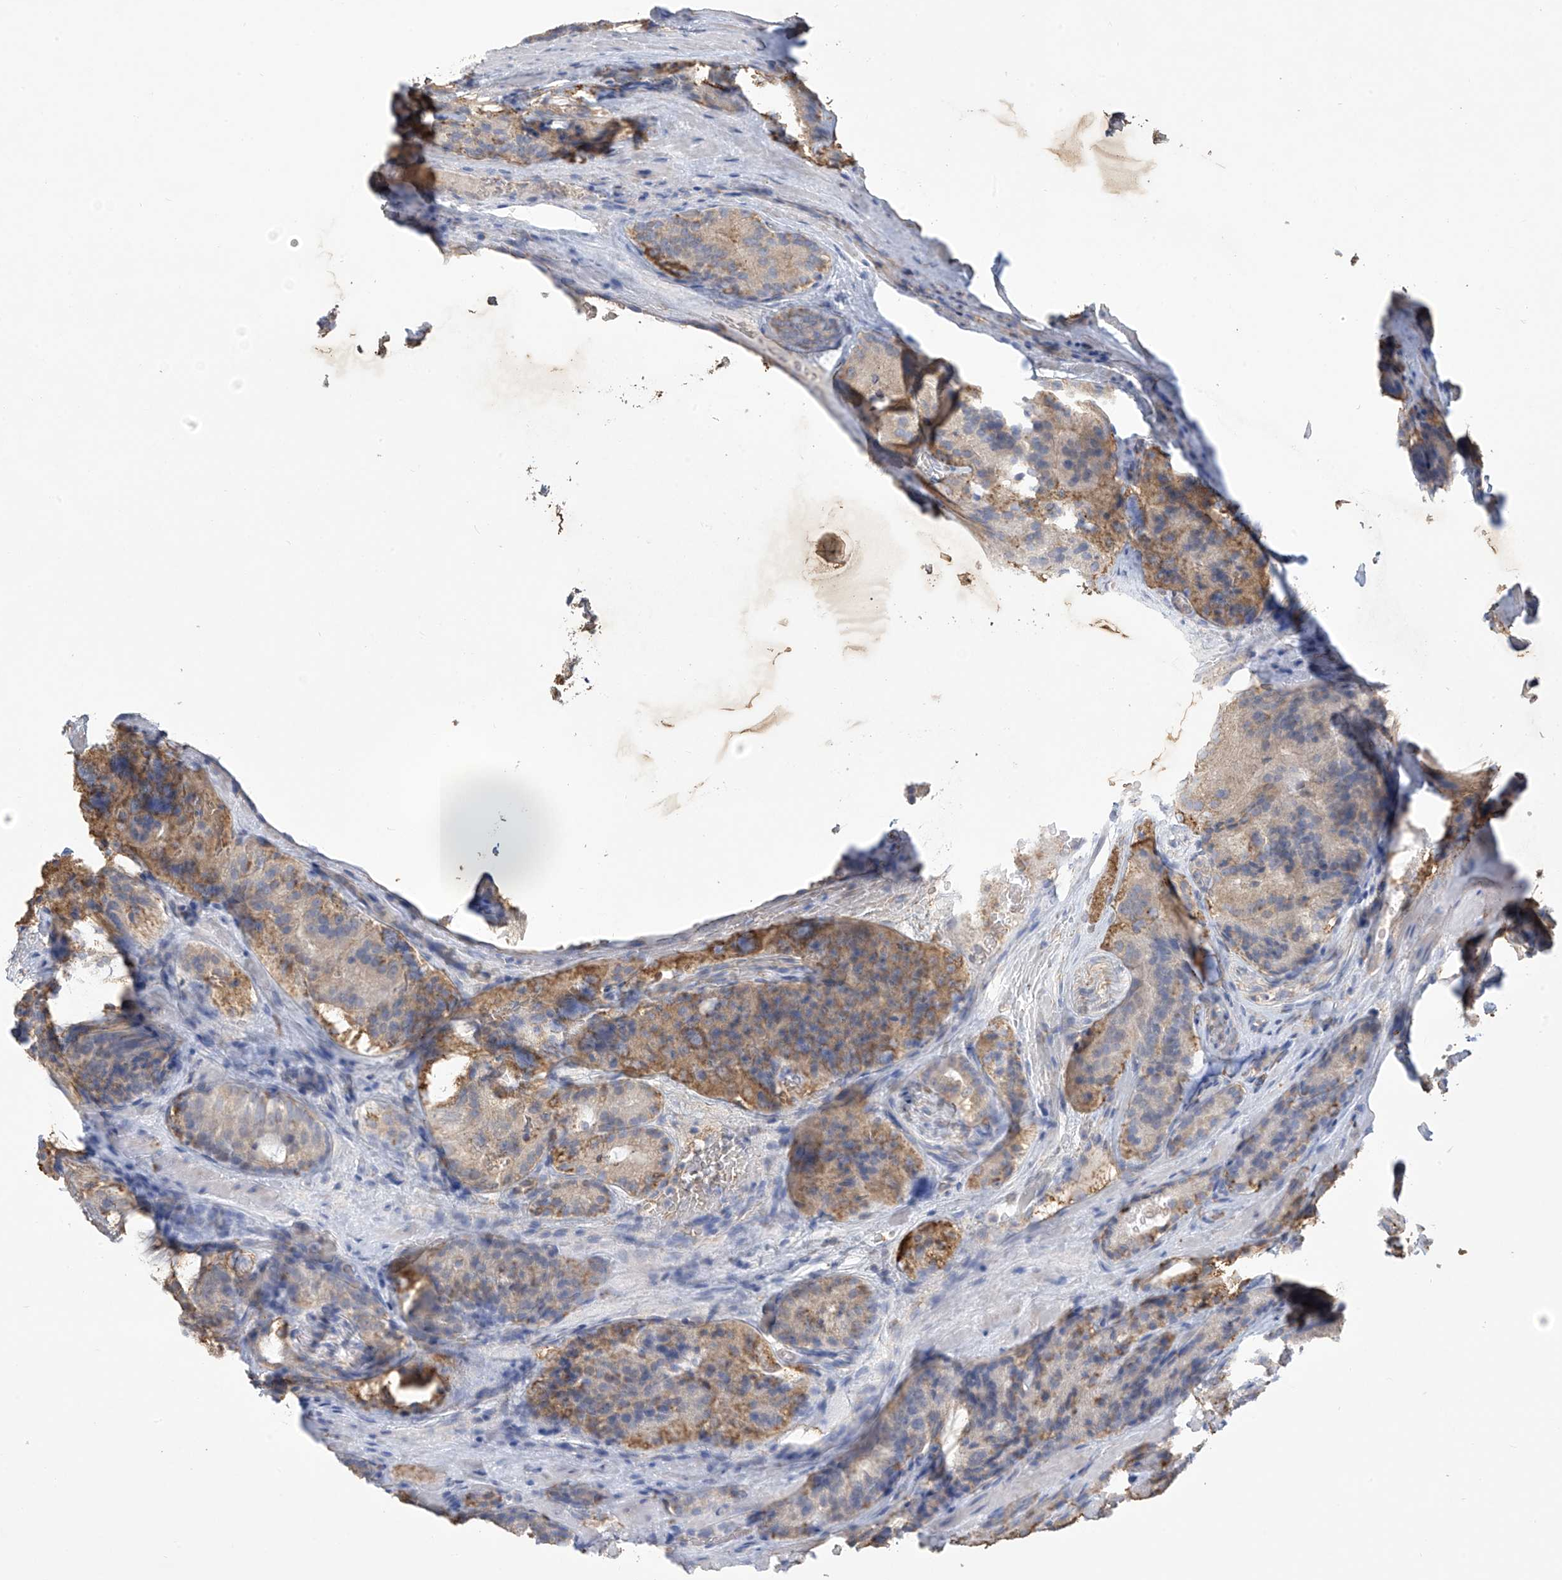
{"staining": {"intensity": "moderate", "quantity": ">75%", "location": "cytoplasmic/membranous"}, "tissue": "prostate cancer", "cell_type": "Tumor cells", "image_type": "cancer", "snomed": [{"axis": "morphology", "description": "Adenocarcinoma, High grade"}, {"axis": "topography", "description": "Prostate"}], "caption": "Moderate cytoplasmic/membranous protein staining is appreciated in approximately >75% of tumor cells in prostate cancer. The protein of interest is stained brown, and the nuclei are stained in blue (DAB IHC with brightfield microscopy, high magnification).", "gene": "OGT", "patient": {"sex": "male", "age": 57}}